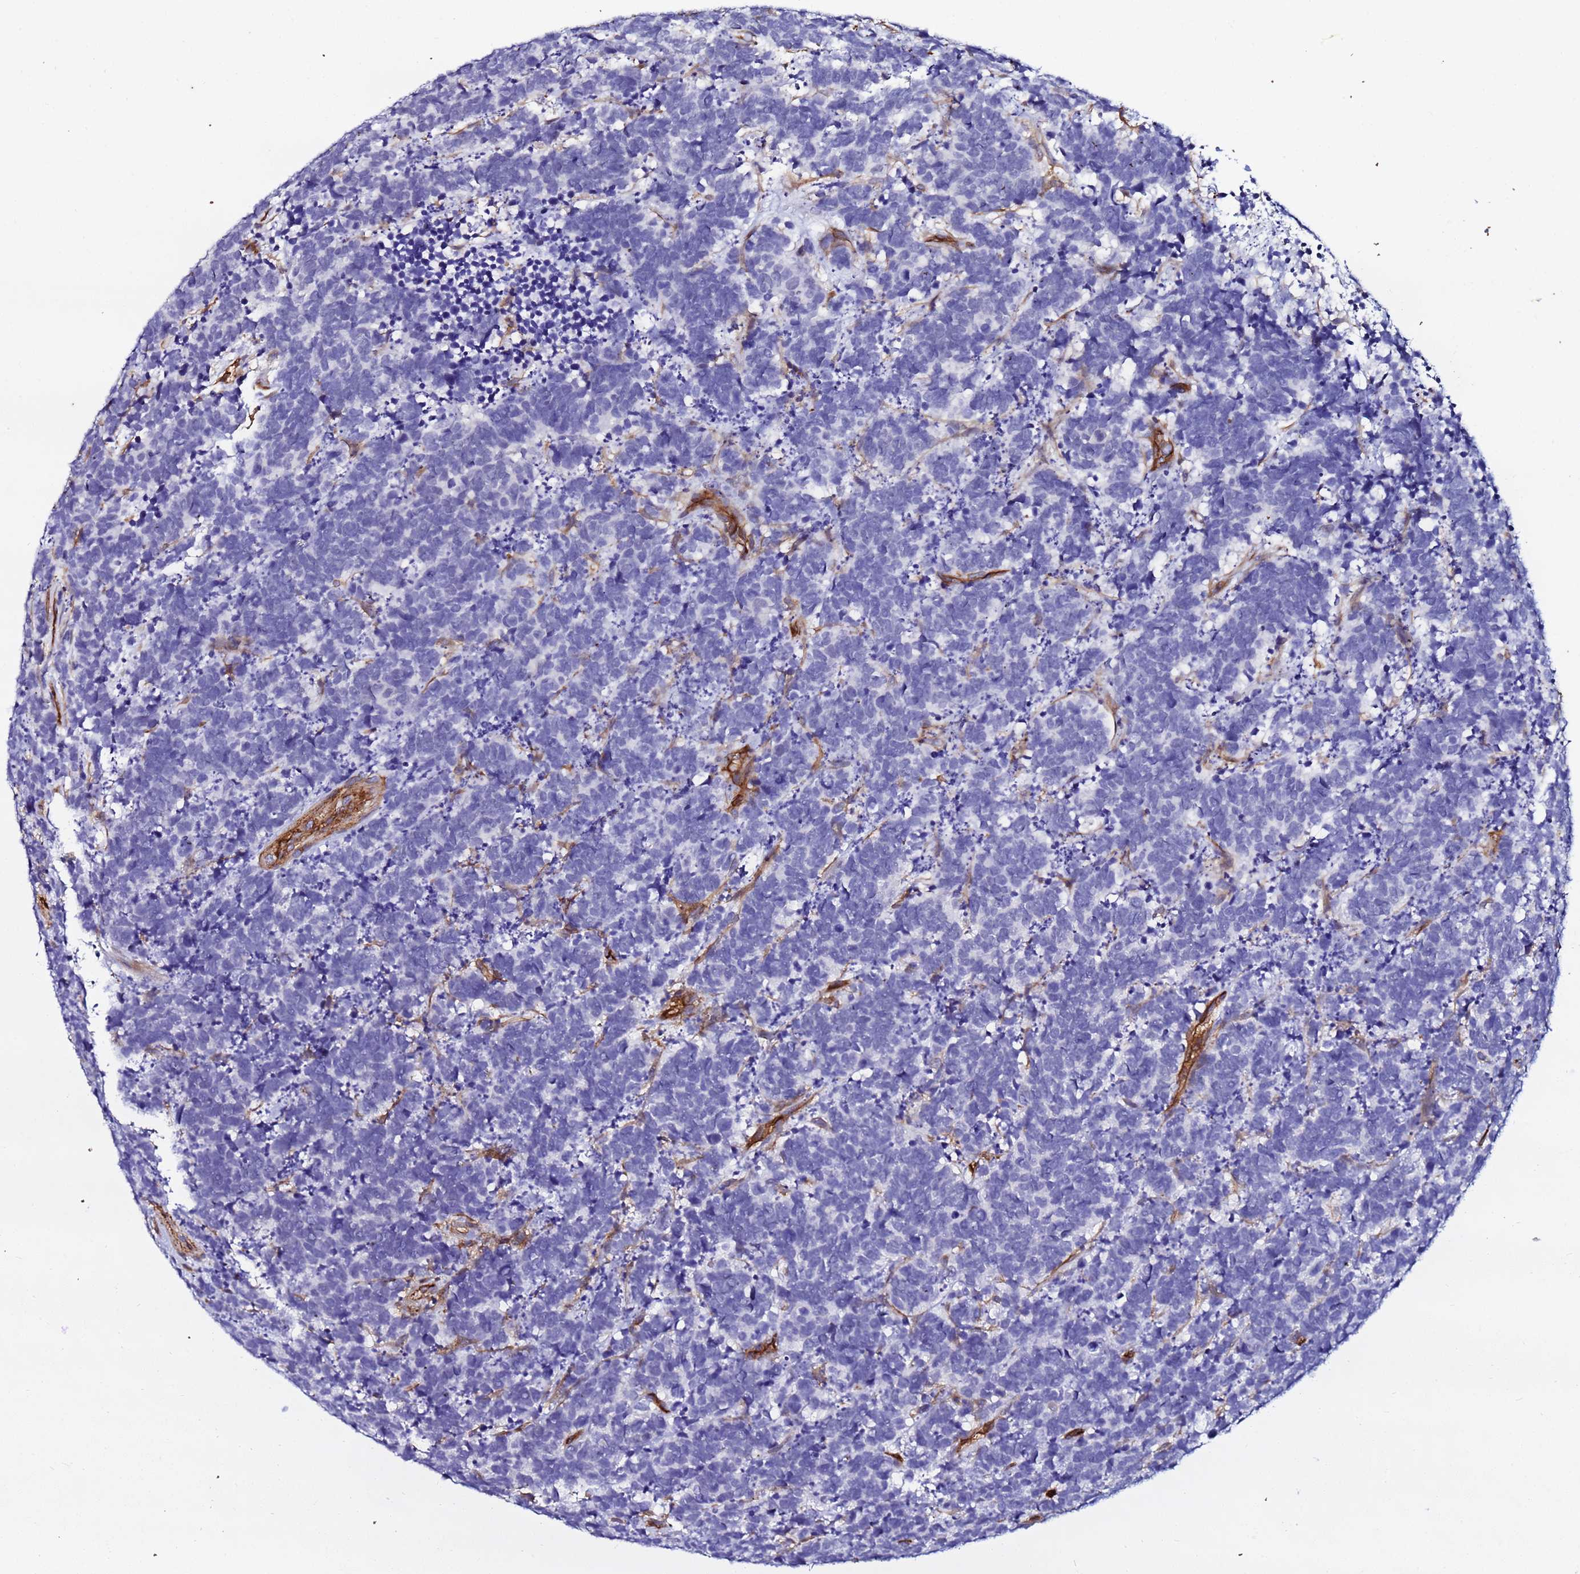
{"staining": {"intensity": "negative", "quantity": "none", "location": "none"}, "tissue": "carcinoid", "cell_type": "Tumor cells", "image_type": "cancer", "snomed": [{"axis": "morphology", "description": "Carcinoma, NOS"}, {"axis": "morphology", "description": "Carcinoid, malignant, NOS"}, {"axis": "topography", "description": "Urinary bladder"}], "caption": "Immunohistochemical staining of human carcinoma reveals no significant staining in tumor cells.", "gene": "DEFB104A", "patient": {"sex": "male", "age": 57}}